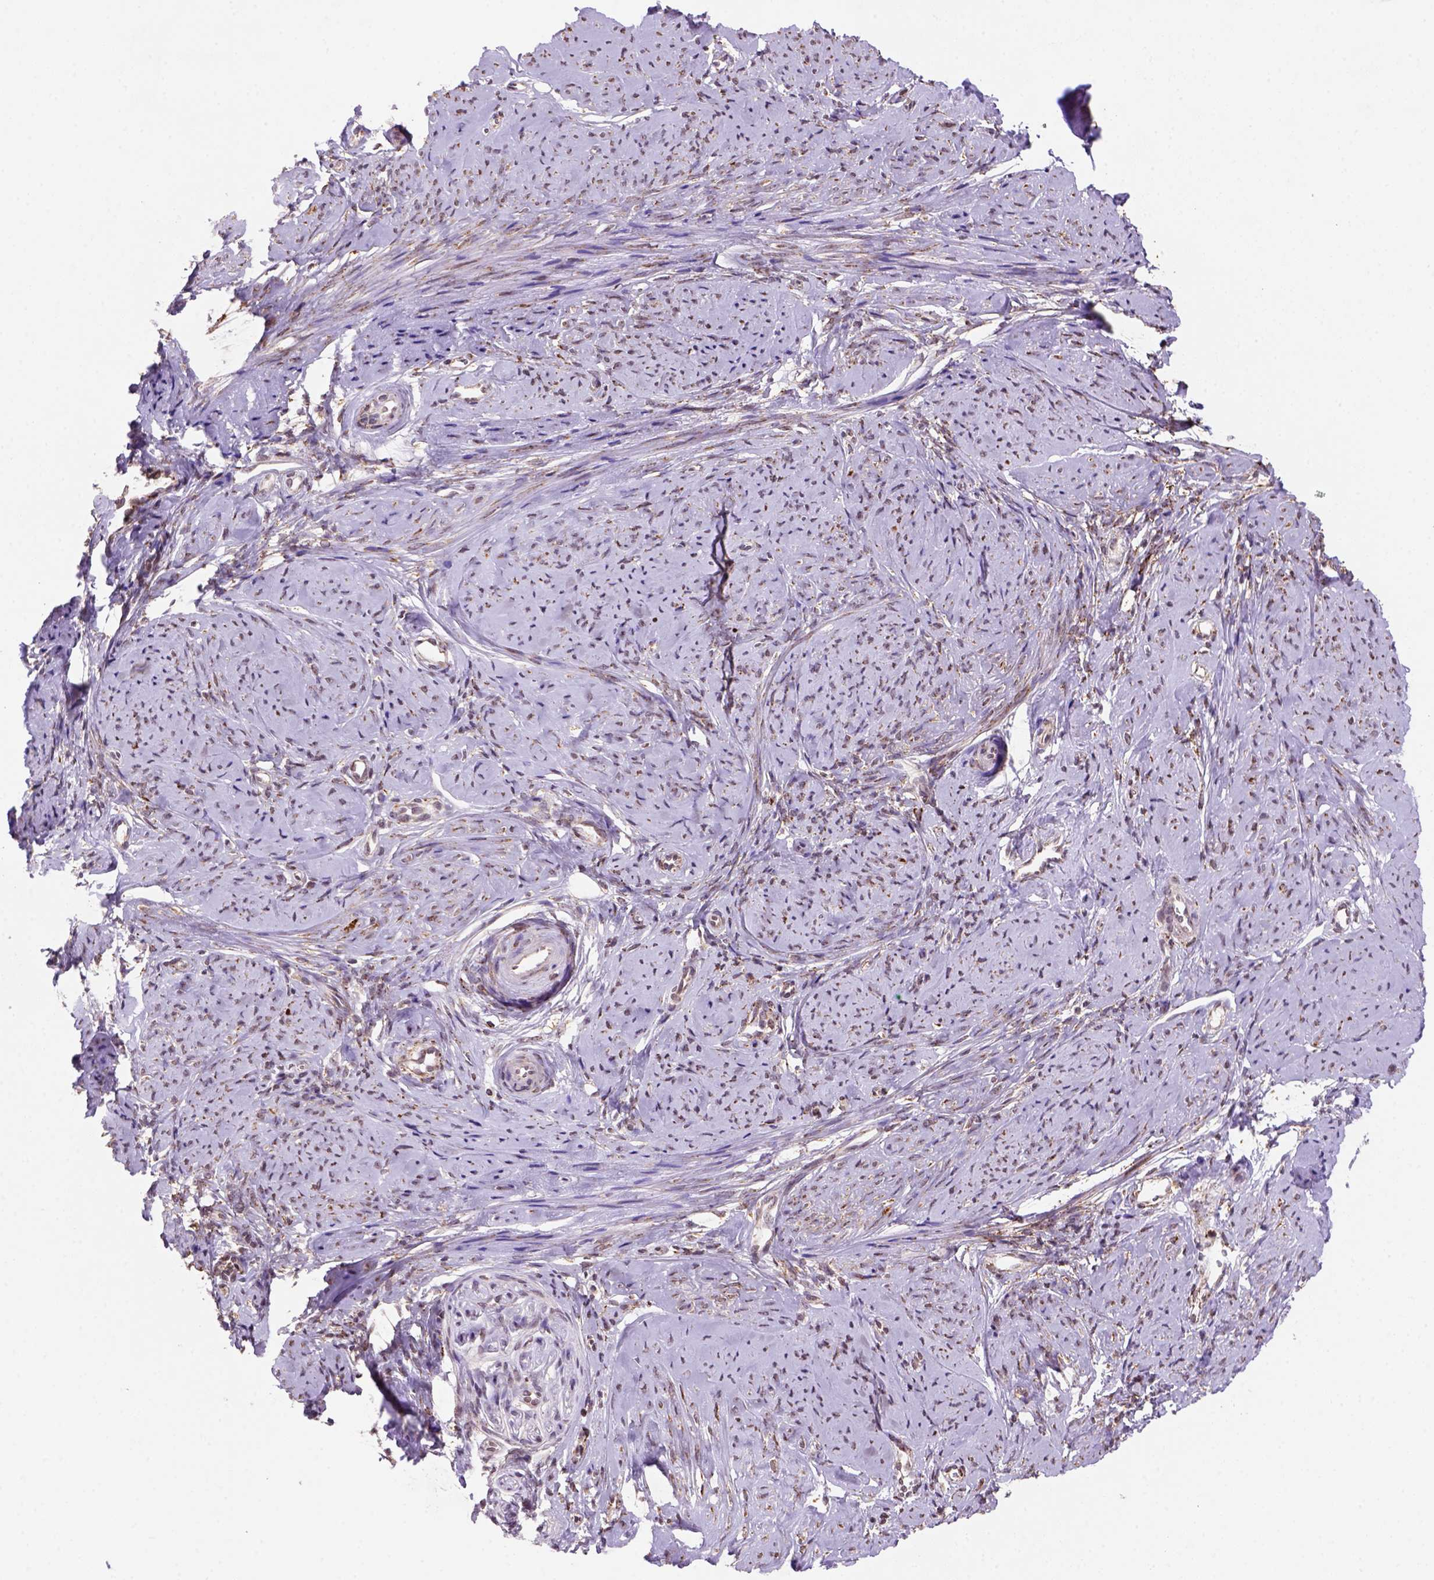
{"staining": {"intensity": "moderate", "quantity": "25%-75%", "location": "cytoplasmic/membranous"}, "tissue": "smooth muscle", "cell_type": "Smooth muscle cells", "image_type": "normal", "snomed": [{"axis": "morphology", "description": "Normal tissue, NOS"}, {"axis": "topography", "description": "Smooth muscle"}], "caption": "Protein analysis of normal smooth muscle demonstrates moderate cytoplasmic/membranous expression in approximately 25%-75% of smooth muscle cells.", "gene": "FZD7", "patient": {"sex": "female", "age": 48}}